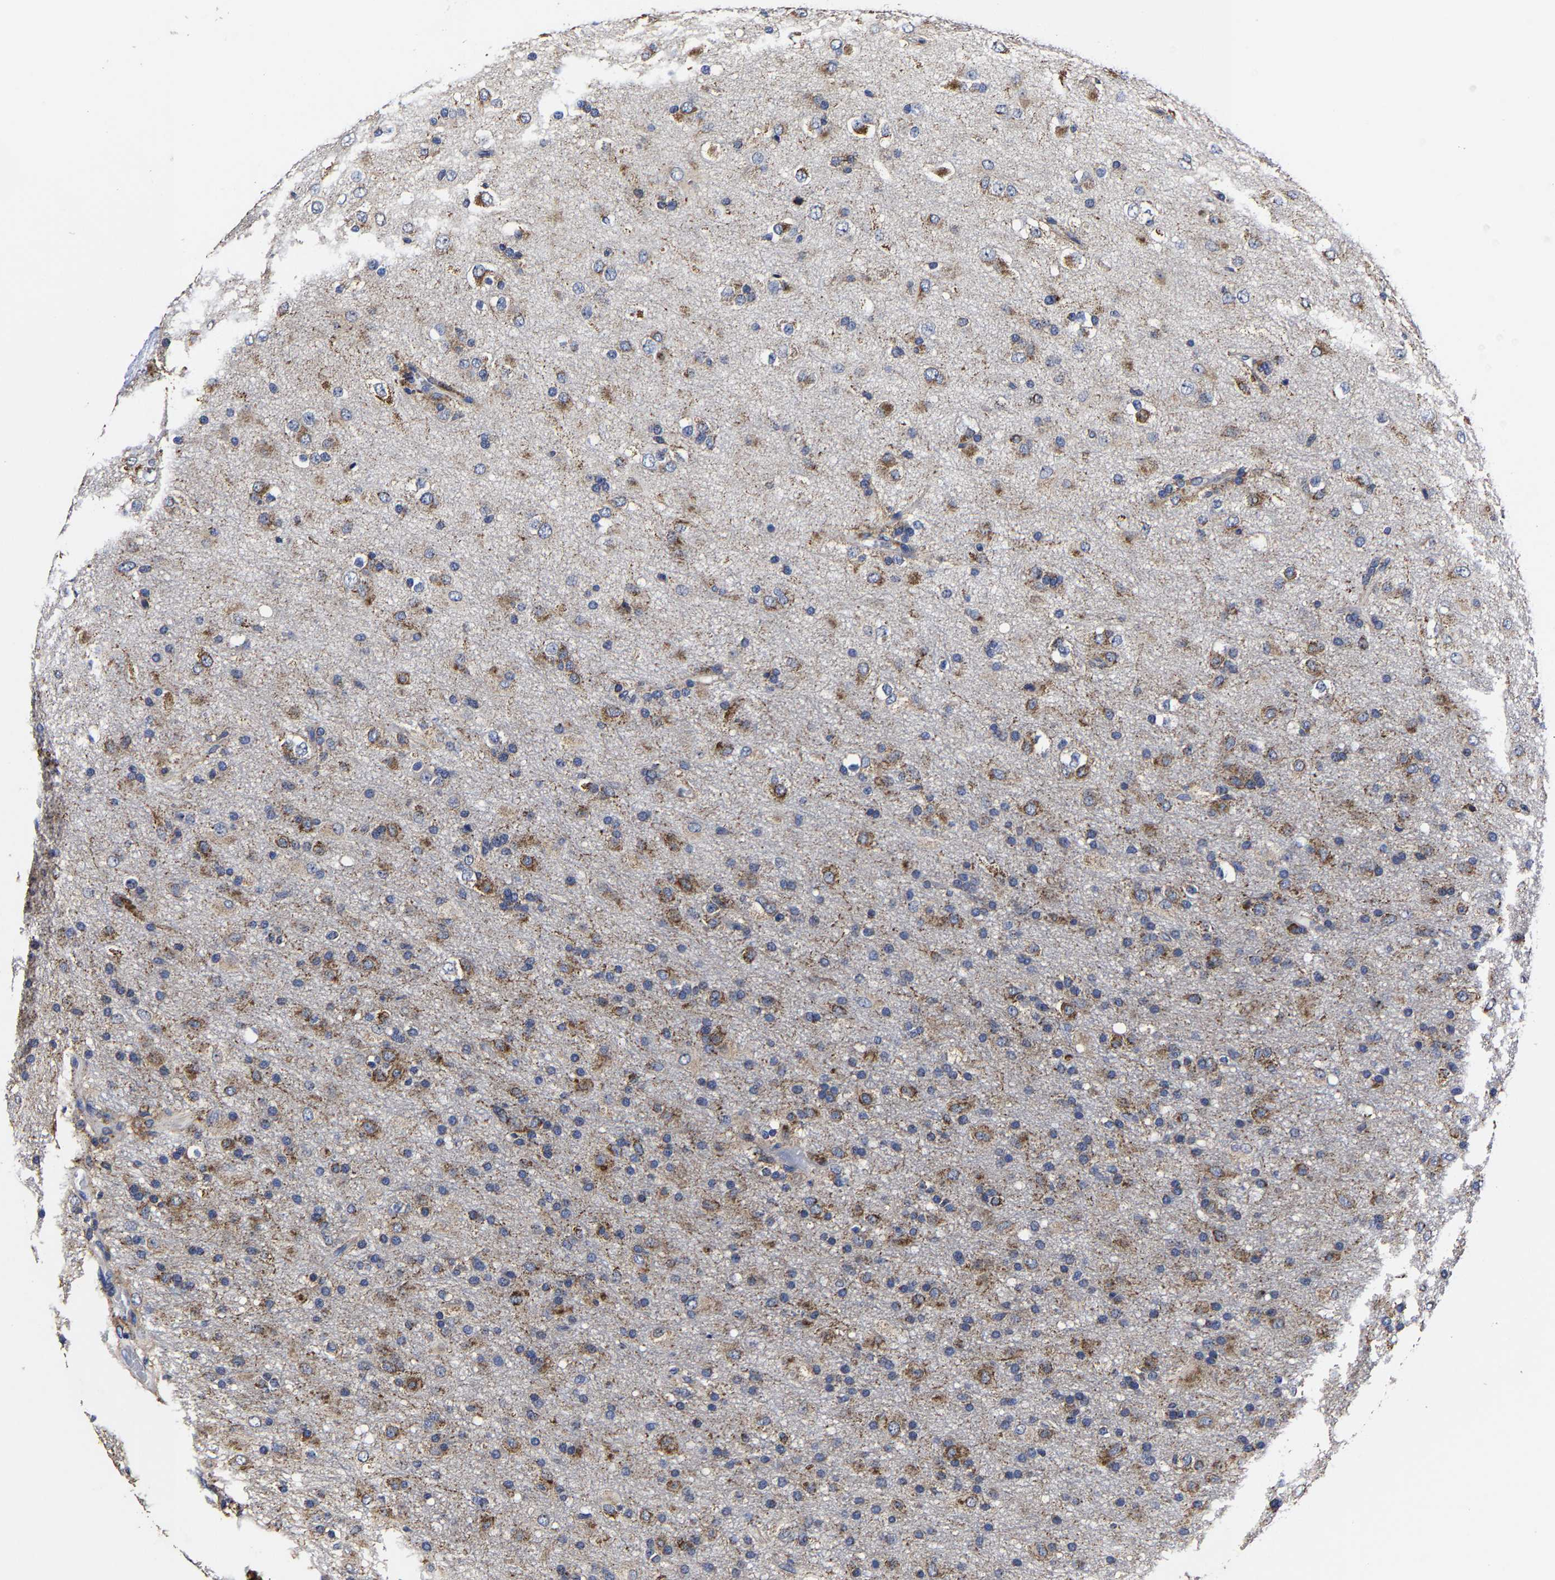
{"staining": {"intensity": "moderate", "quantity": ">75%", "location": "cytoplasmic/membranous"}, "tissue": "glioma", "cell_type": "Tumor cells", "image_type": "cancer", "snomed": [{"axis": "morphology", "description": "Glioma, malignant, Low grade"}, {"axis": "topography", "description": "Brain"}], "caption": "This is an image of IHC staining of malignant low-grade glioma, which shows moderate expression in the cytoplasmic/membranous of tumor cells.", "gene": "AASS", "patient": {"sex": "male", "age": 65}}